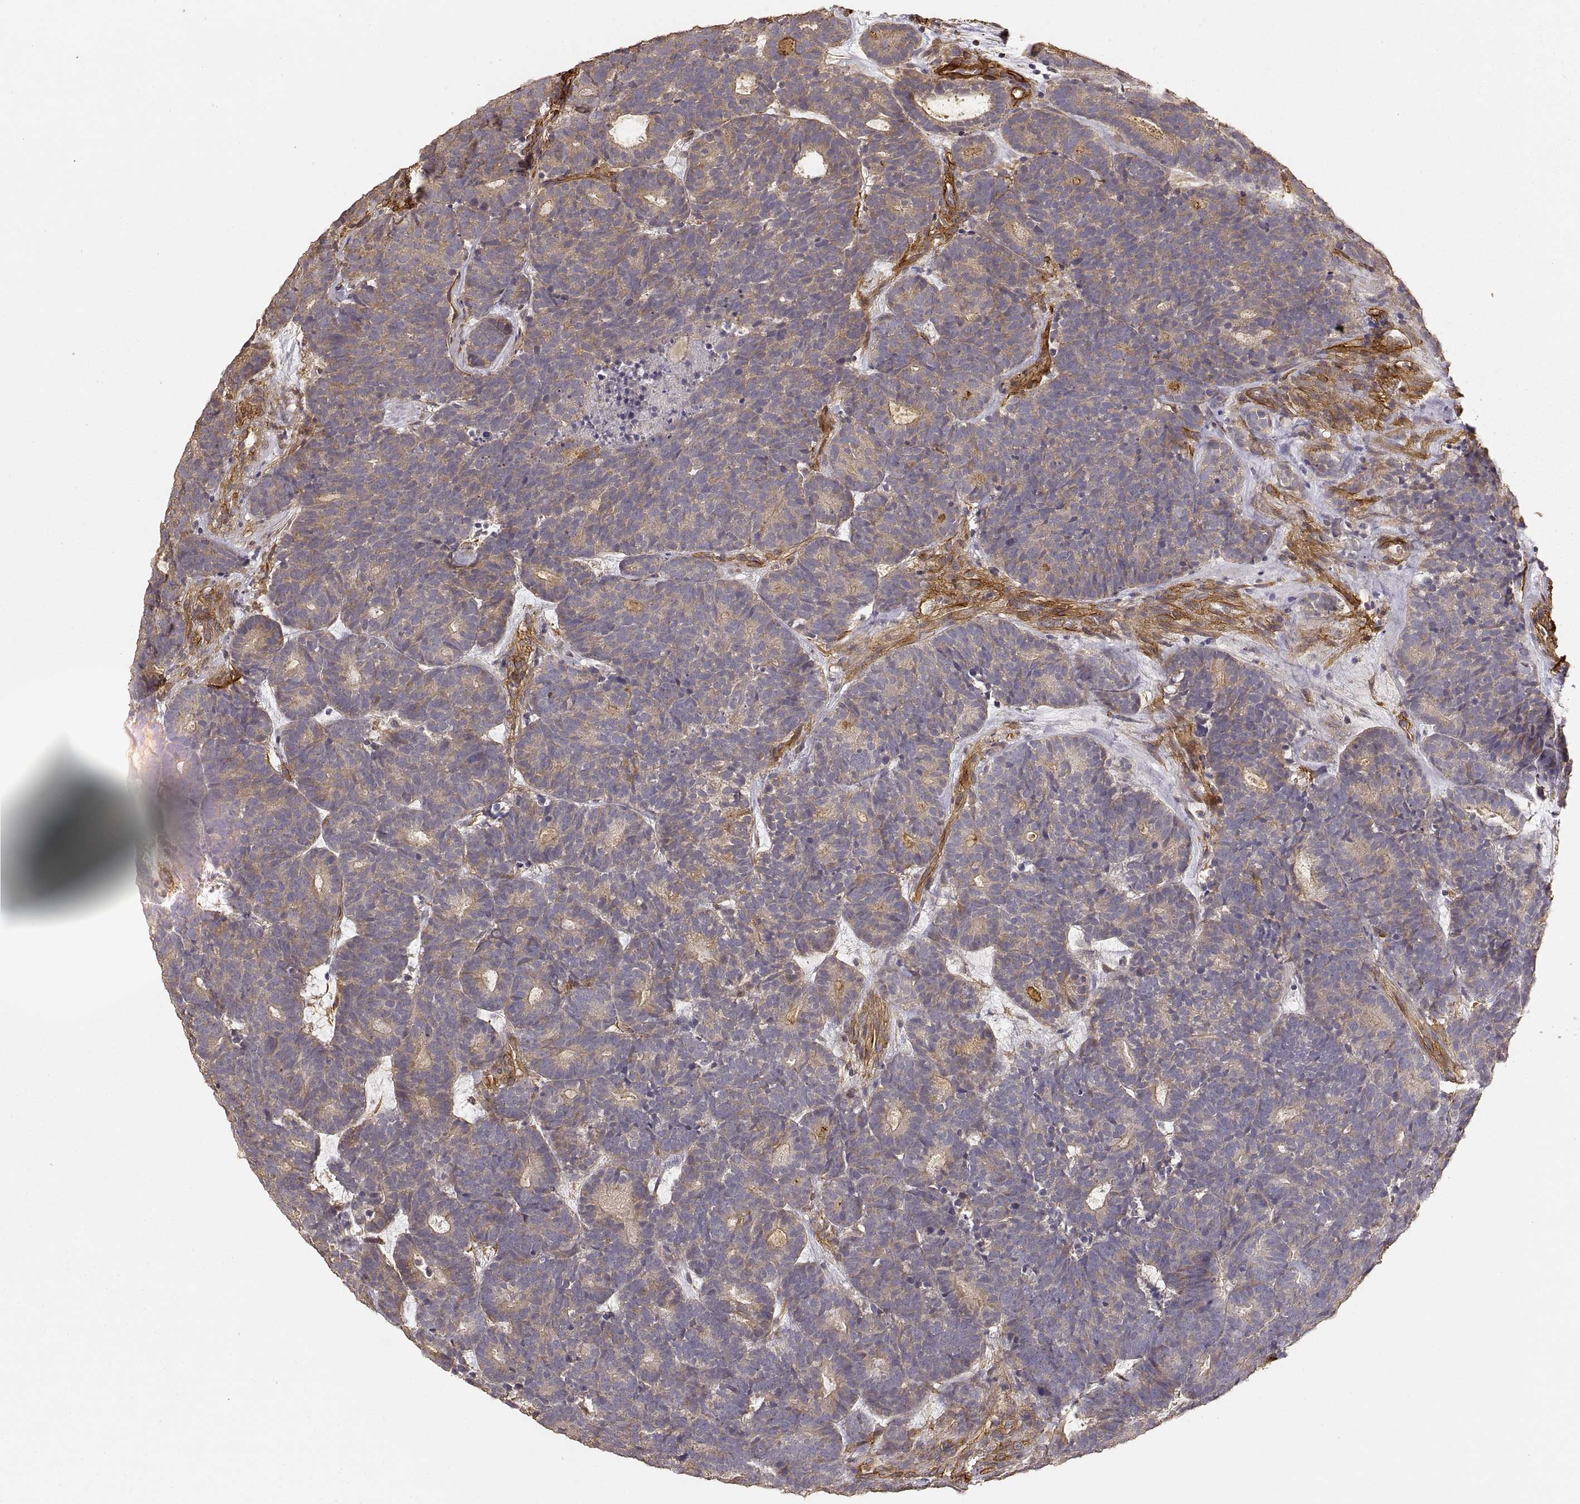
{"staining": {"intensity": "weak", "quantity": ">75%", "location": "cytoplasmic/membranous"}, "tissue": "head and neck cancer", "cell_type": "Tumor cells", "image_type": "cancer", "snomed": [{"axis": "morphology", "description": "Adenocarcinoma, NOS"}, {"axis": "topography", "description": "Head-Neck"}], "caption": "Immunohistochemistry (IHC) histopathology image of neoplastic tissue: head and neck adenocarcinoma stained using immunohistochemistry reveals low levels of weak protein expression localized specifically in the cytoplasmic/membranous of tumor cells, appearing as a cytoplasmic/membranous brown color.", "gene": "LAMA4", "patient": {"sex": "female", "age": 81}}